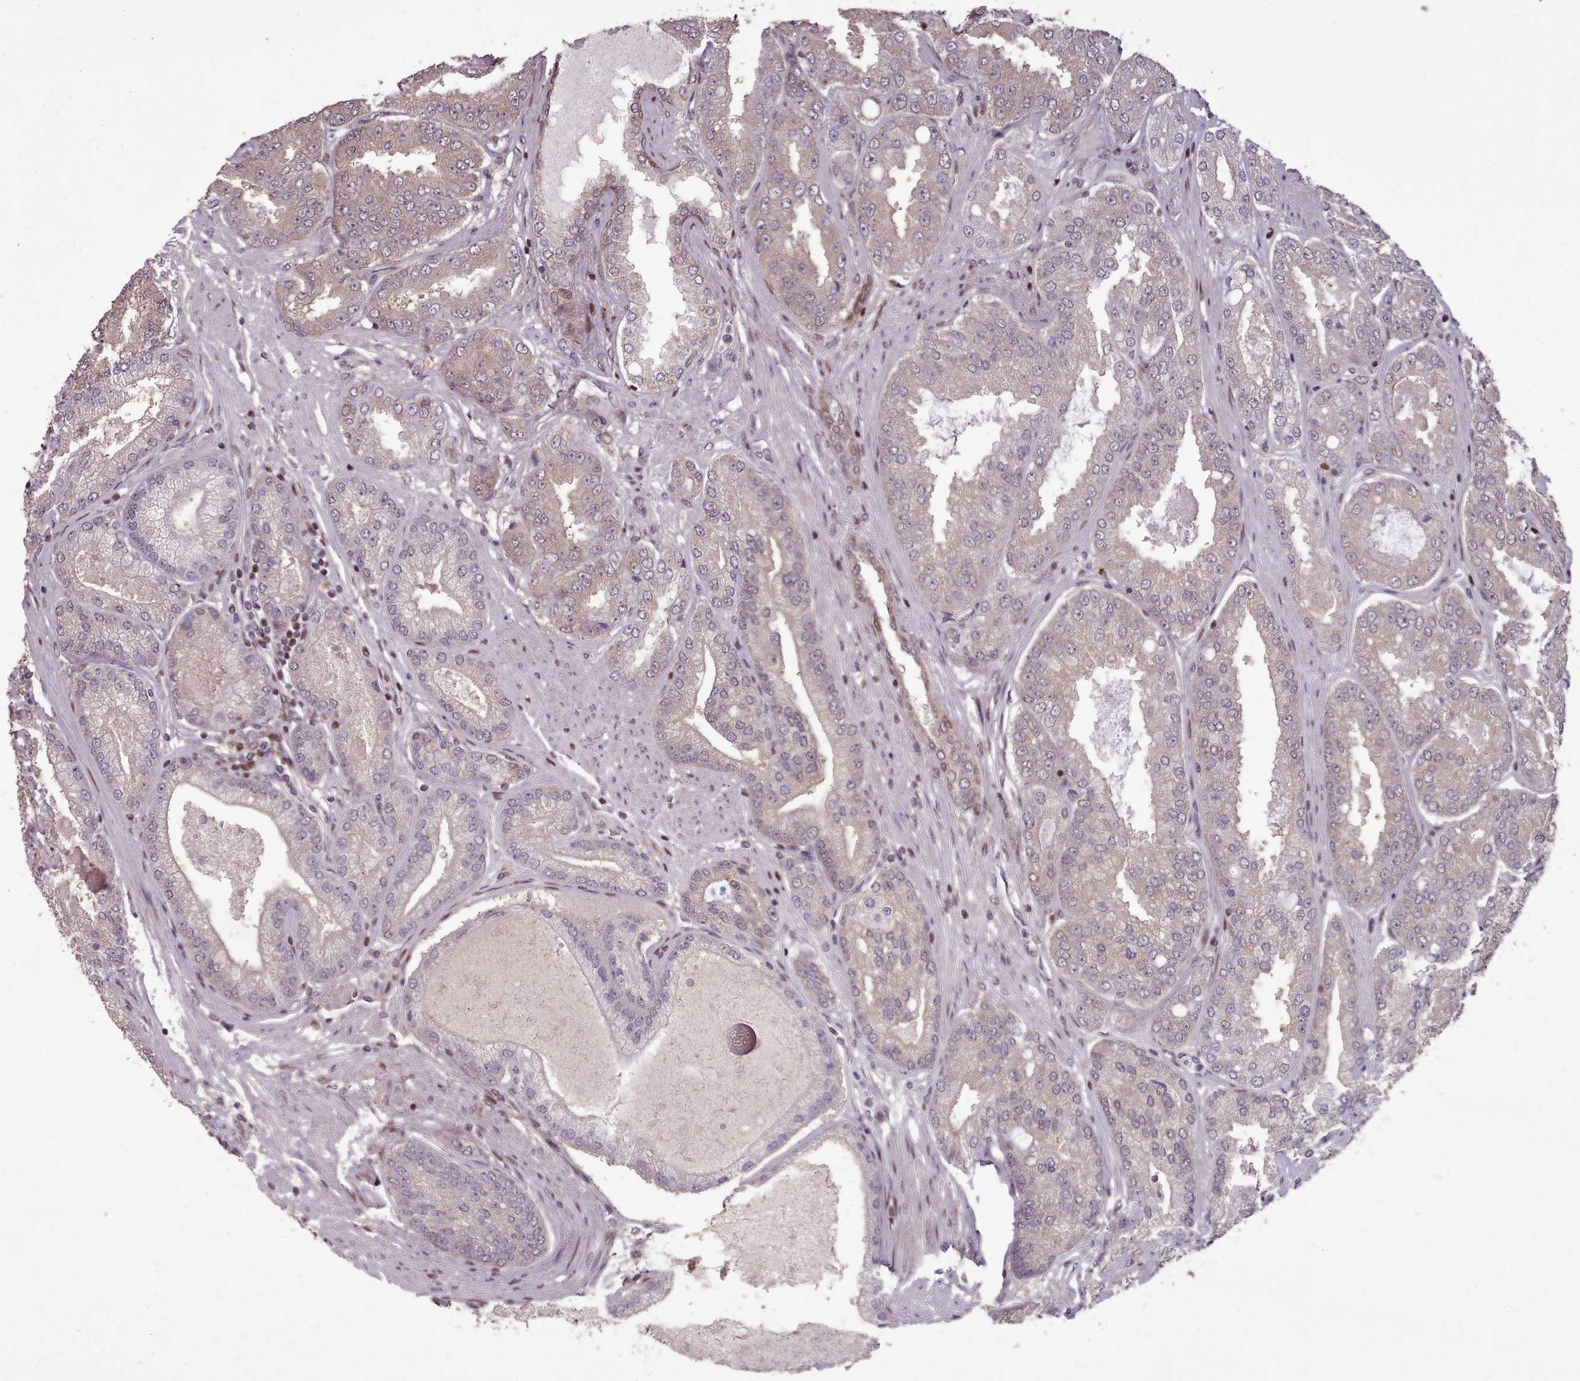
{"staining": {"intensity": "weak", "quantity": "<25%", "location": "cytoplasmic/membranous,nuclear"}, "tissue": "prostate cancer", "cell_type": "Tumor cells", "image_type": "cancer", "snomed": [{"axis": "morphology", "description": "Adenocarcinoma, High grade"}, {"axis": "topography", "description": "Prostate"}], "caption": "A micrograph of high-grade adenocarcinoma (prostate) stained for a protein reveals no brown staining in tumor cells. Nuclei are stained in blue.", "gene": "ENSA", "patient": {"sex": "male", "age": 71}}